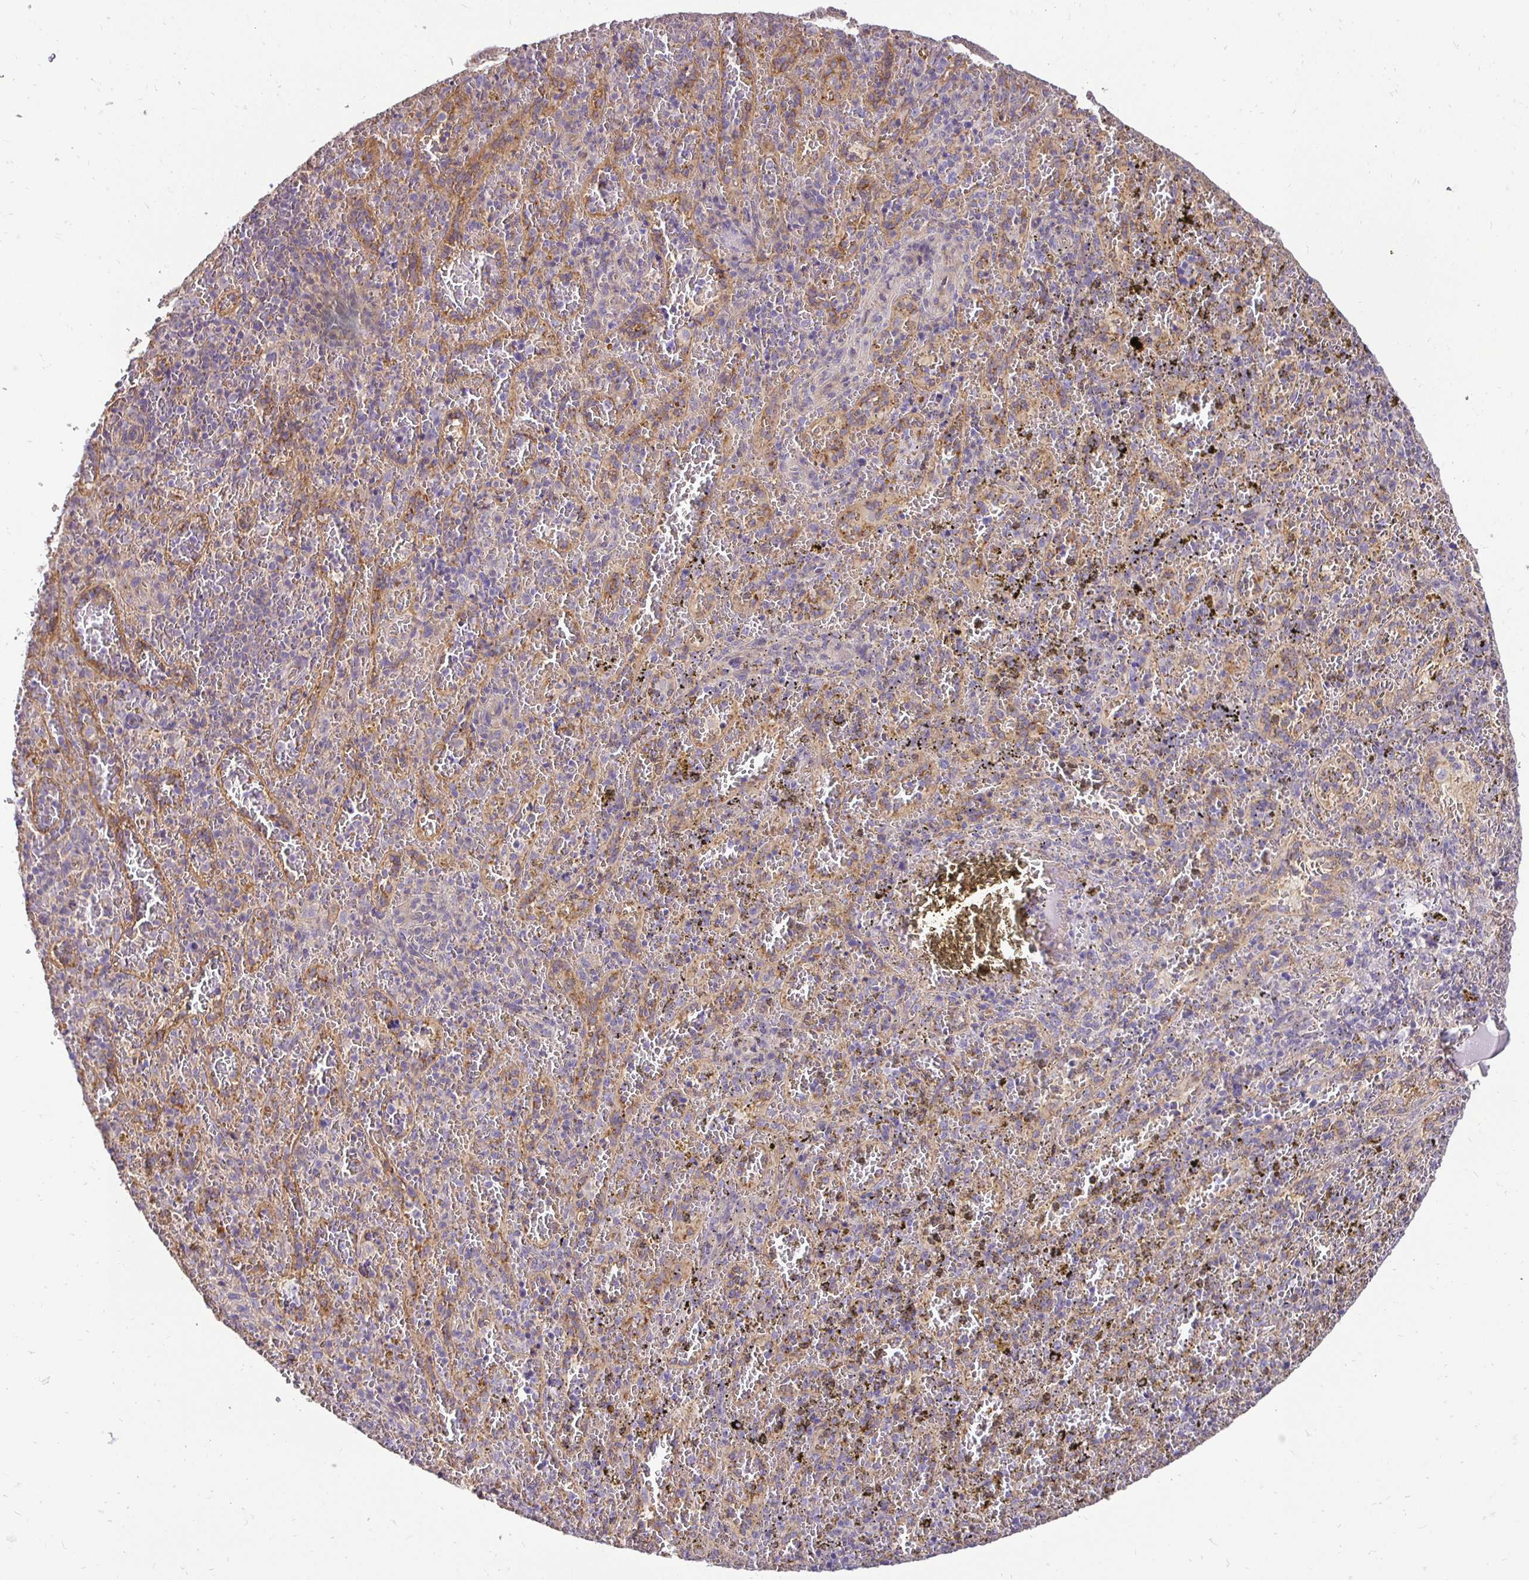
{"staining": {"intensity": "weak", "quantity": "<25%", "location": "cytoplasmic/membranous"}, "tissue": "spleen", "cell_type": "Cells in red pulp", "image_type": "normal", "snomed": [{"axis": "morphology", "description": "Normal tissue, NOS"}, {"axis": "topography", "description": "Spleen"}], "caption": "Immunohistochemical staining of normal spleen shows no significant positivity in cells in red pulp. The staining is performed using DAB (3,3'-diaminobenzidine) brown chromogen with nuclei counter-stained in using hematoxylin.", "gene": "SLC9A1", "patient": {"sex": "female", "age": 50}}